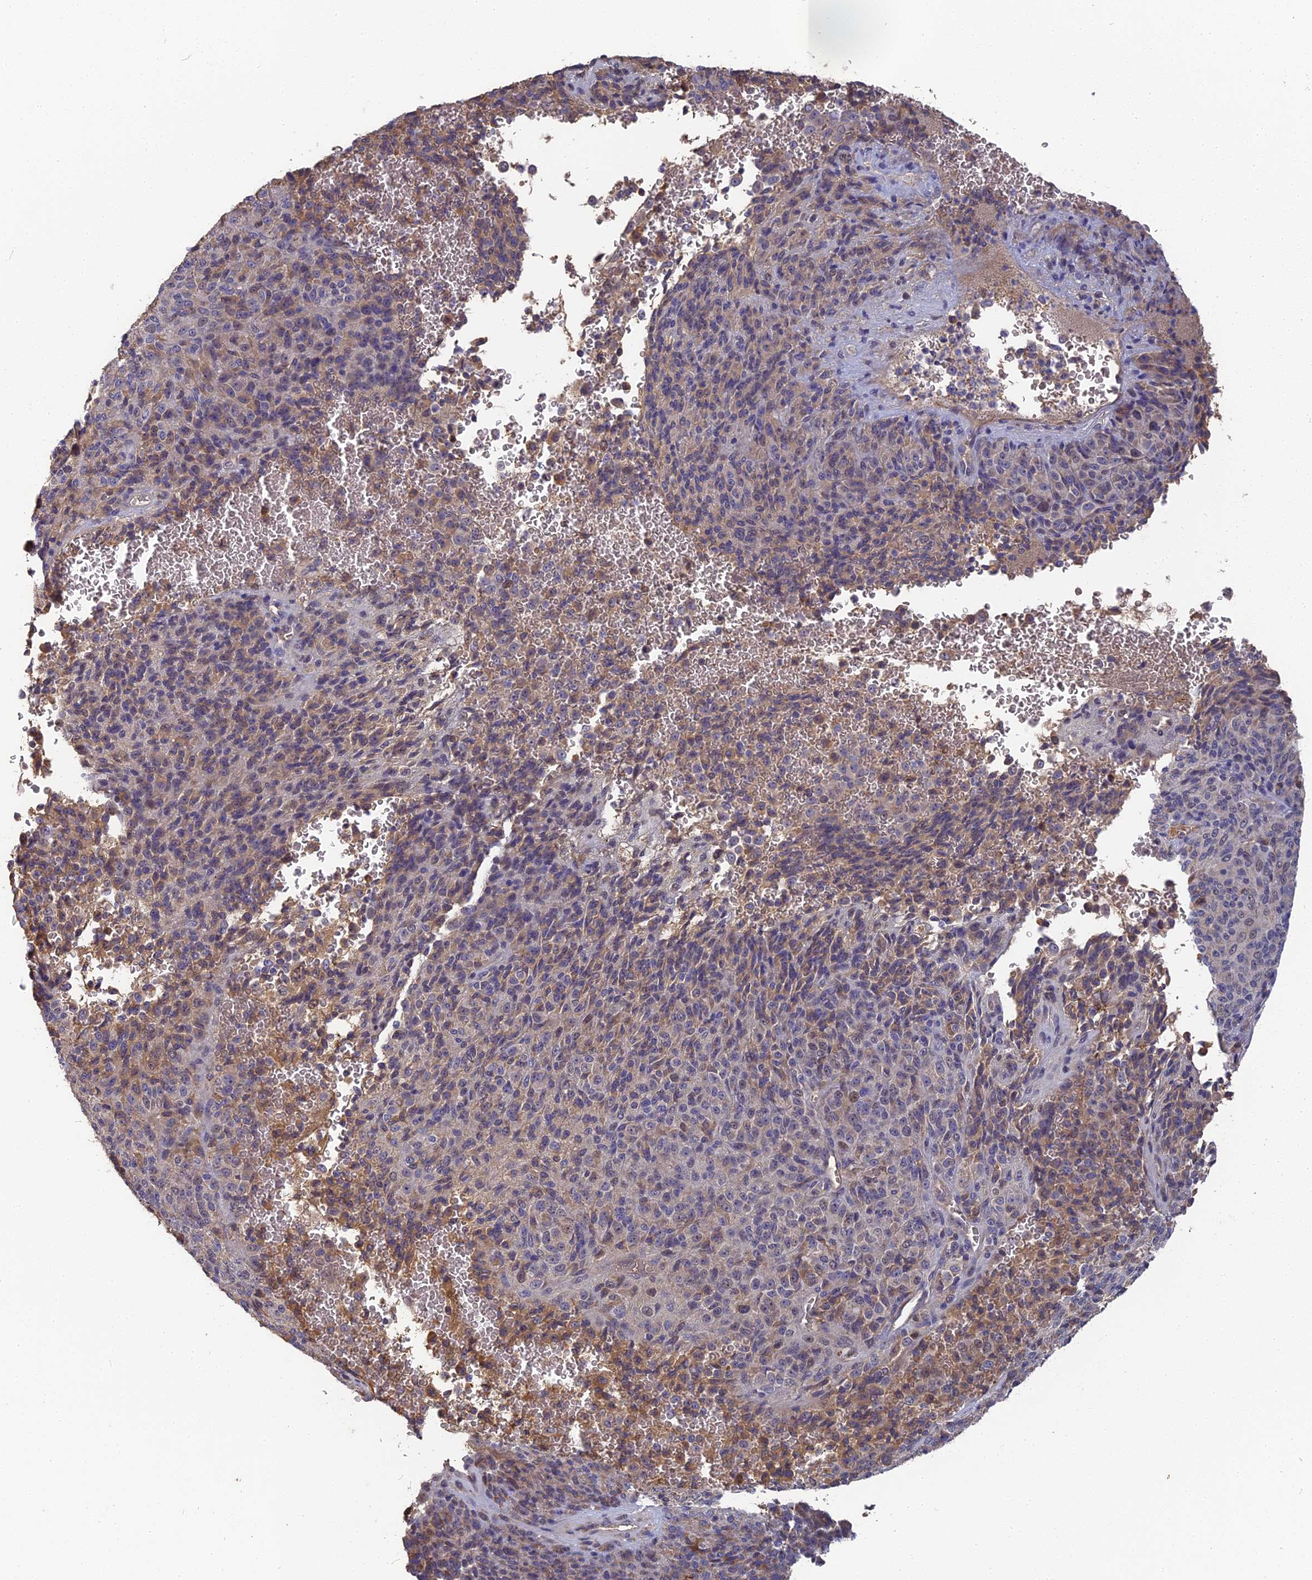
{"staining": {"intensity": "moderate", "quantity": "<25%", "location": "cytoplasmic/membranous"}, "tissue": "melanoma", "cell_type": "Tumor cells", "image_type": "cancer", "snomed": [{"axis": "morphology", "description": "Malignant melanoma, Metastatic site"}, {"axis": "topography", "description": "Brain"}], "caption": "Malignant melanoma (metastatic site) stained with DAB (3,3'-diaminobenzidine) immunohistochemistry displays low levels of moderate cytoplasmic/membranous staining in about <25% of tumor cells.", "gene": "ERMAP", "patient": {"sex": "female", "age": 56}}